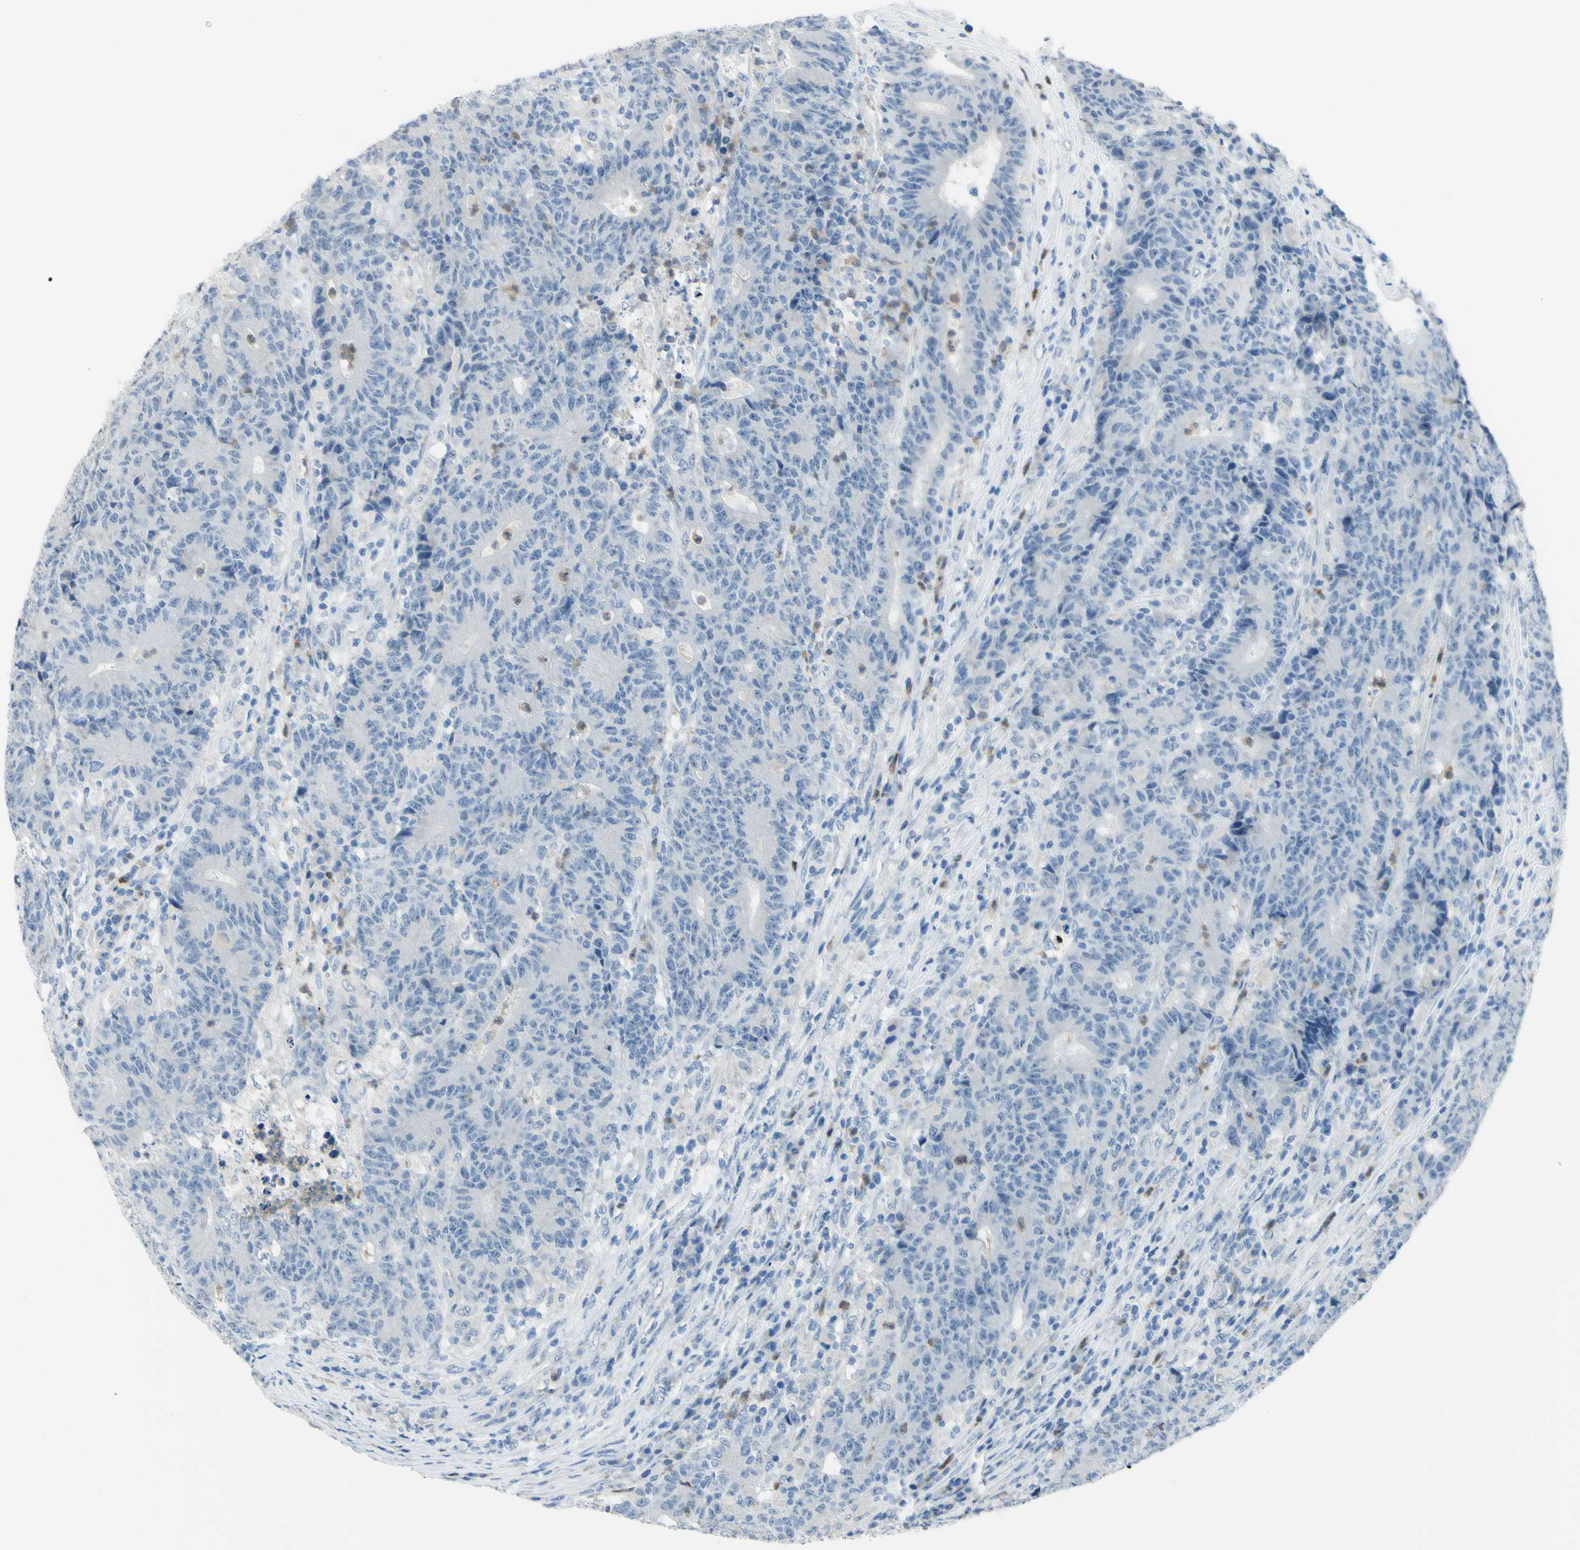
{"staining": {"intensity": "negative", "quantity": "none", "location": "none"}, "tissue": "colorectal cancer", "cell_type": "Tumor cells", "image_type": "cancer", "snomed": [{"axis": "morphology", "description": "Normal tissue, NOS"}, {"axis": "morphology", "description": "Adenocarcinoma, NOS"}, {"axis": "topography", "description": "Colon"}], "caption": "Immunohistochemical staining of human colorectal cancer (adenocarcinoma) exhibits no significant staining in tumor cells. (DAB (3,3'-diaminobenzidine) immunohistochemistry visualized using brightfield microscopy, high magnification).", "gene": "ZNF557", "patient": {"sex": "female", "age": 75}}